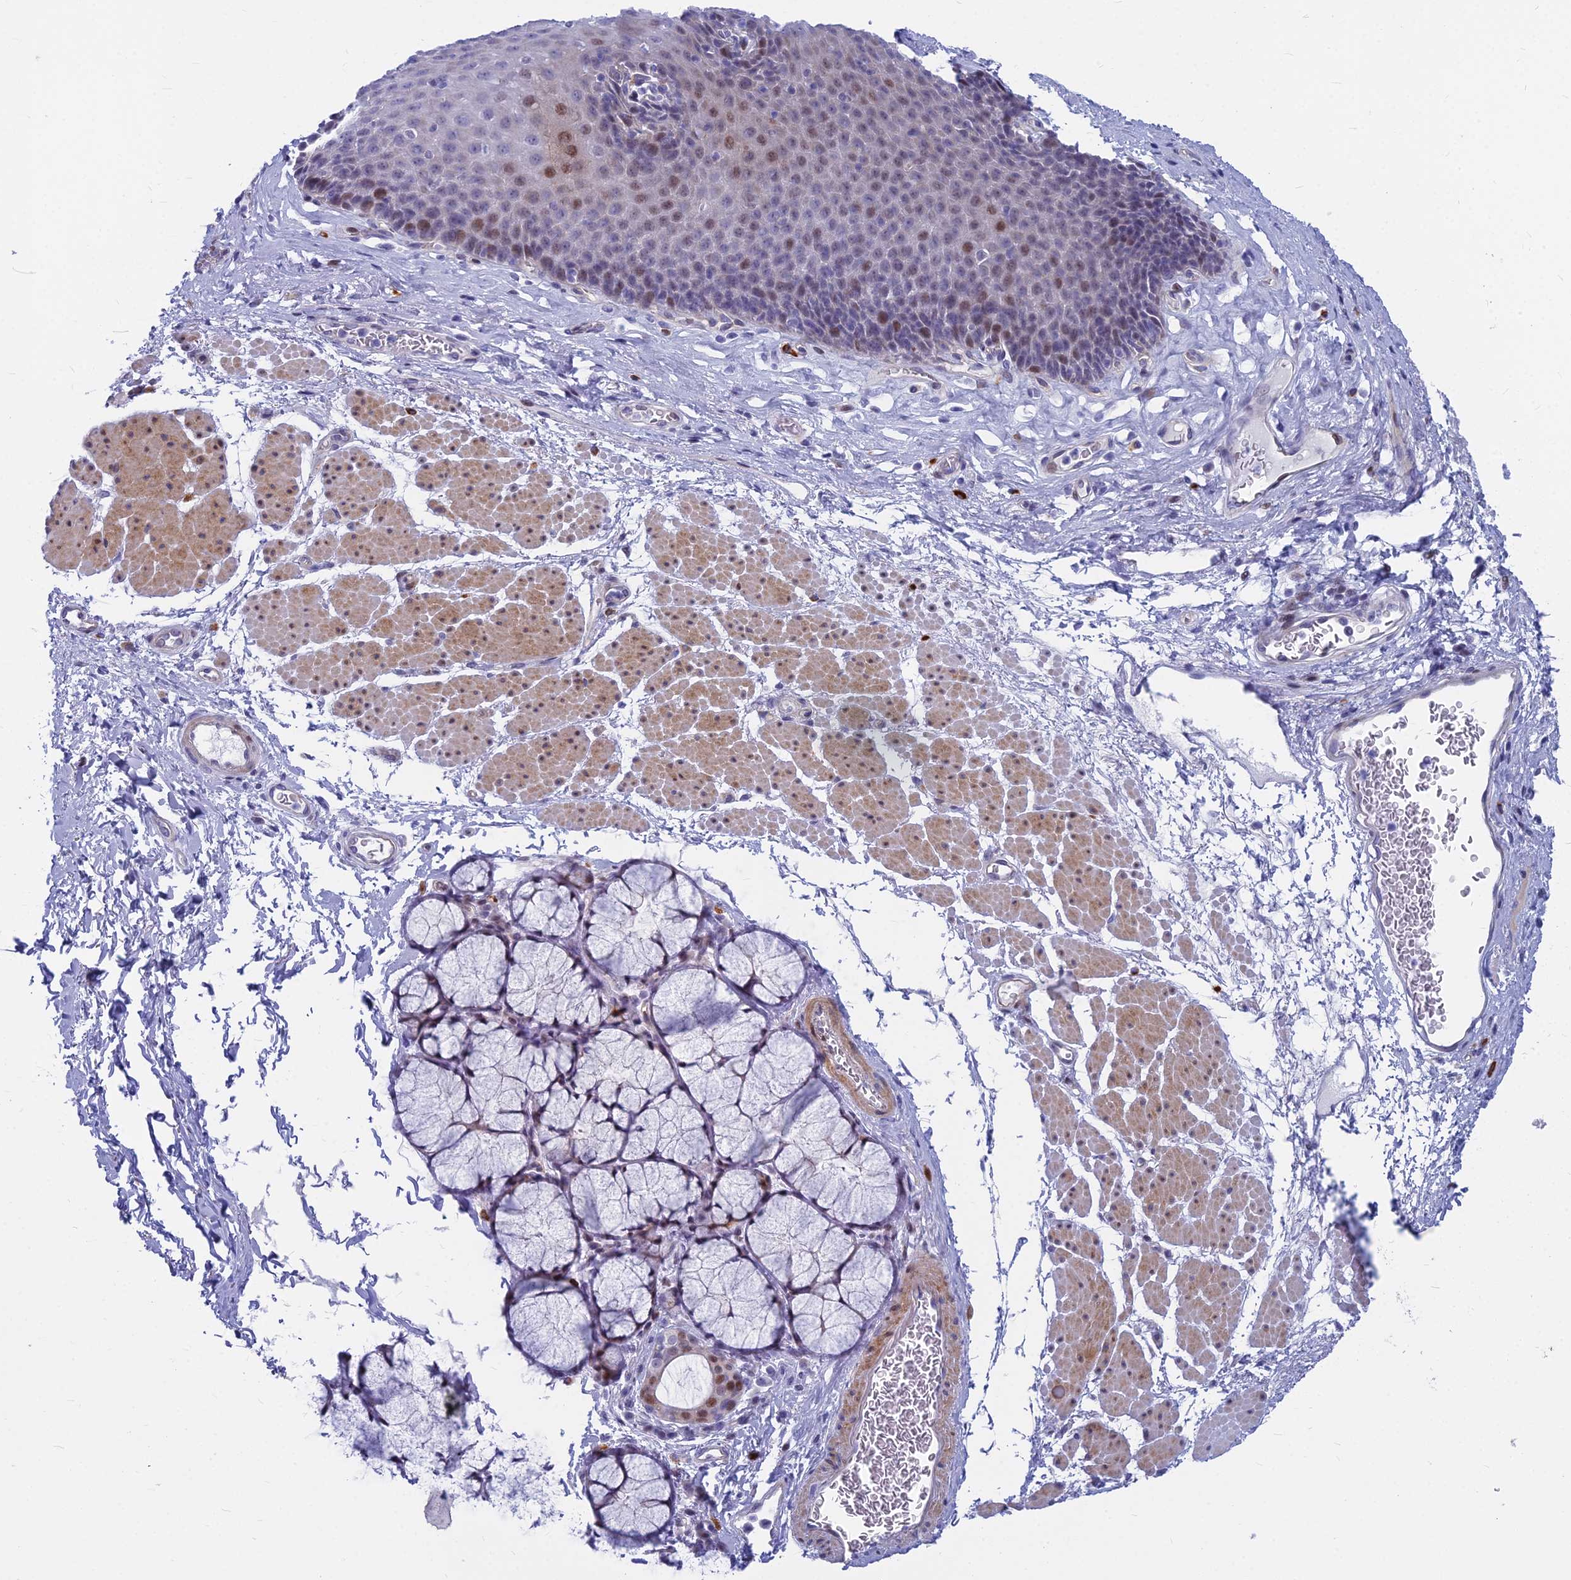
{"staining": {"intensity": "moderate", "quantity": "<25%", "location": "nuclear"}, "tissue": "esophagus", "cell_type": "Squamous epithelial cells", "image_type": "normal", "snomed": [{"axis": "morphology", "description": "Normal tissue, NOS"}, {"axis": "topography", "description": "Esophagus"}], "caption": "Protein expression analysis of normal human esophagus reveals moderate nuclear staining in about <25% of squamous epithelial cells. (IHC, brightfield microscopy, high magnification).", "gene": "MYBPC2", "patient": {"sex": "female", "age": 66}}